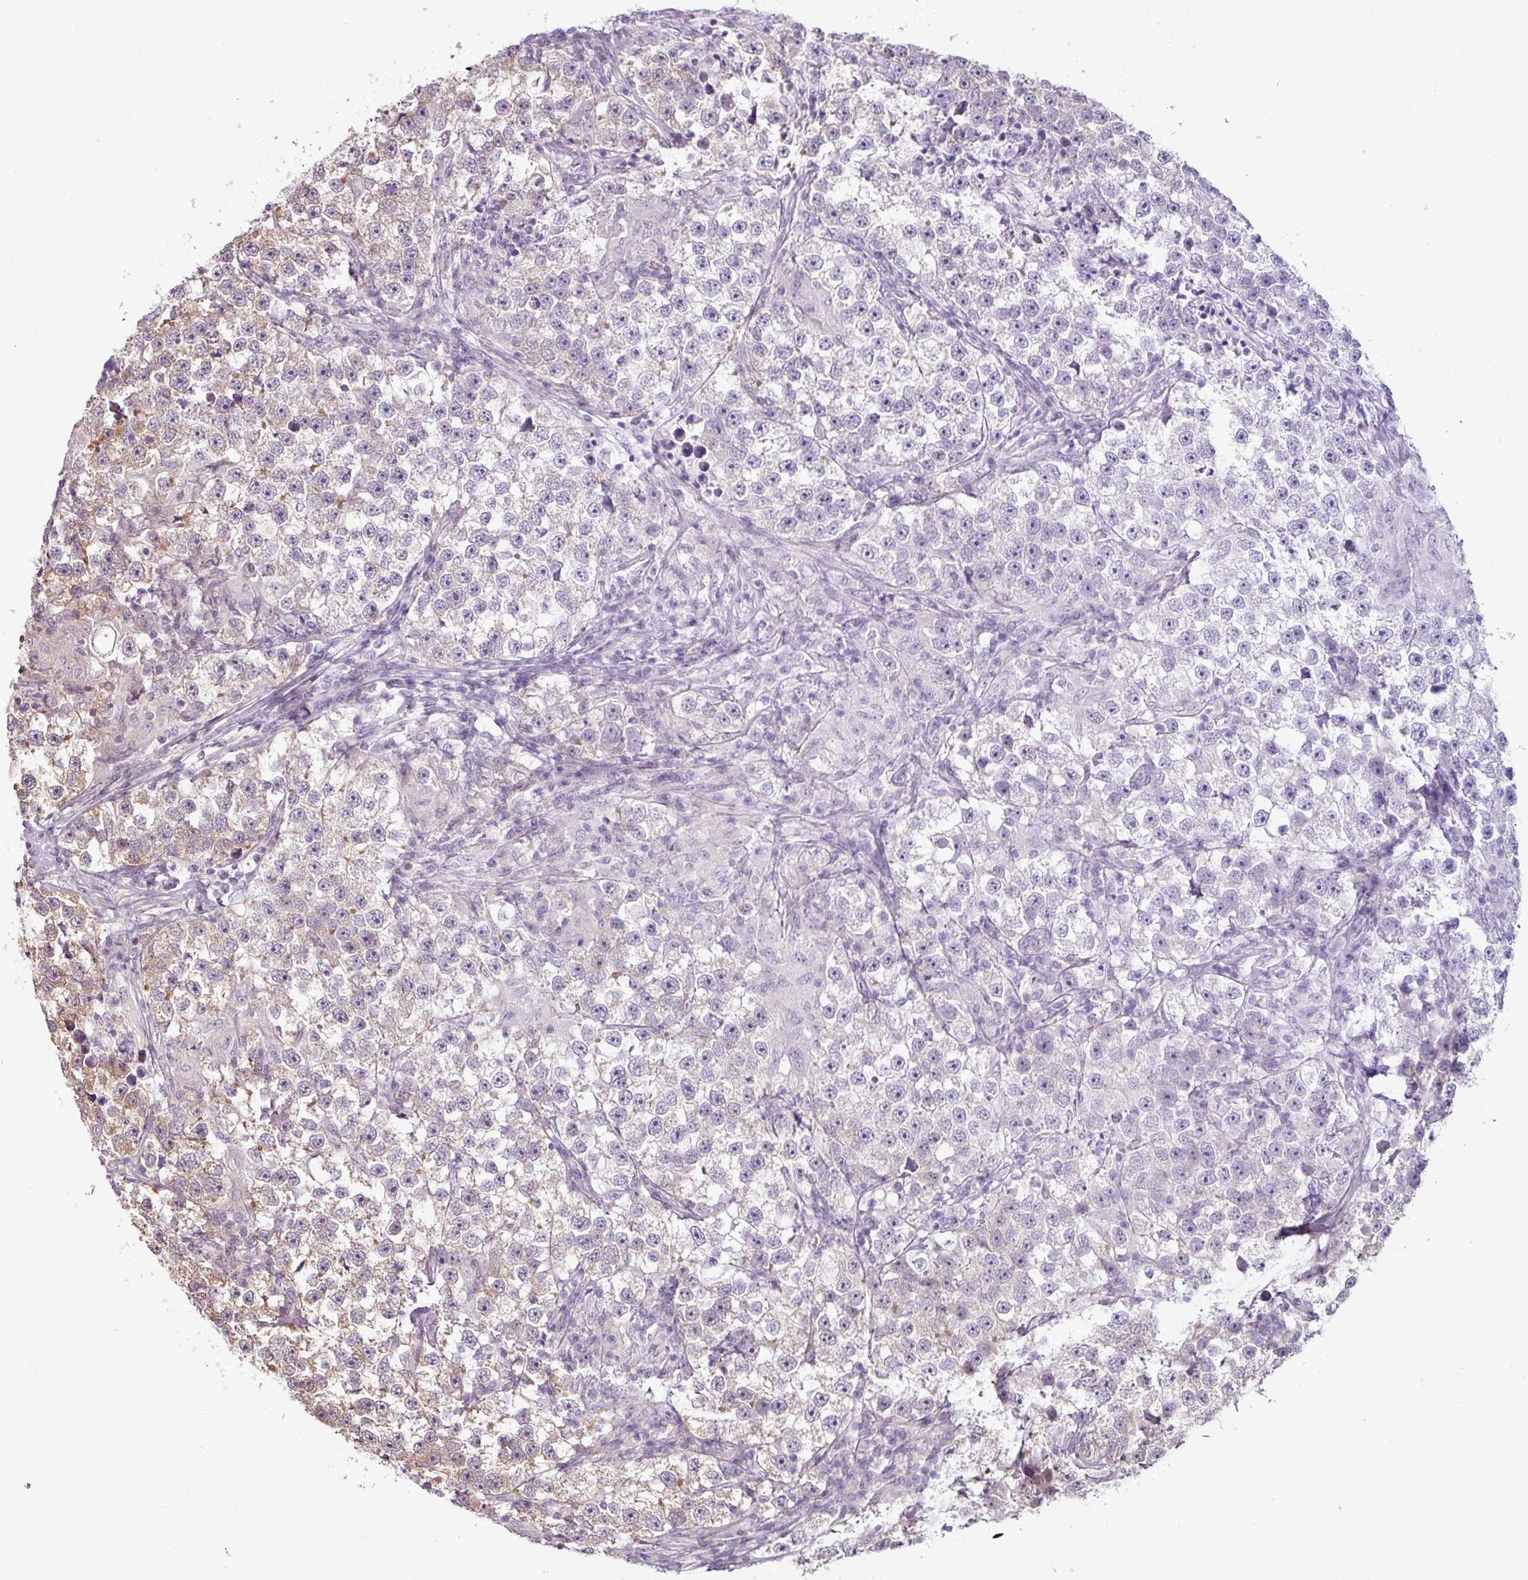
{"staining": {"intensity": "weak", "quantity": "25%-75%", "location": "cytoplasmic/membranous"}, "tissue": "testis cancer", "cell_type": "Tumor cells", "image_type": "cancer", "snomed": [{"axis": "morphology", "description": "Seminoma, NOS"}, {"axis": "topography", "description": "Testis"}], "caption": "Immunohistochemical staining of testis cancer (seminoma) shows low levels of weak cytoplasmic/membranous protein expression in approximately 25%-75% of tumor cells.", "gene": "DERPC", "patient": {"sex": "male", "age": 46}}